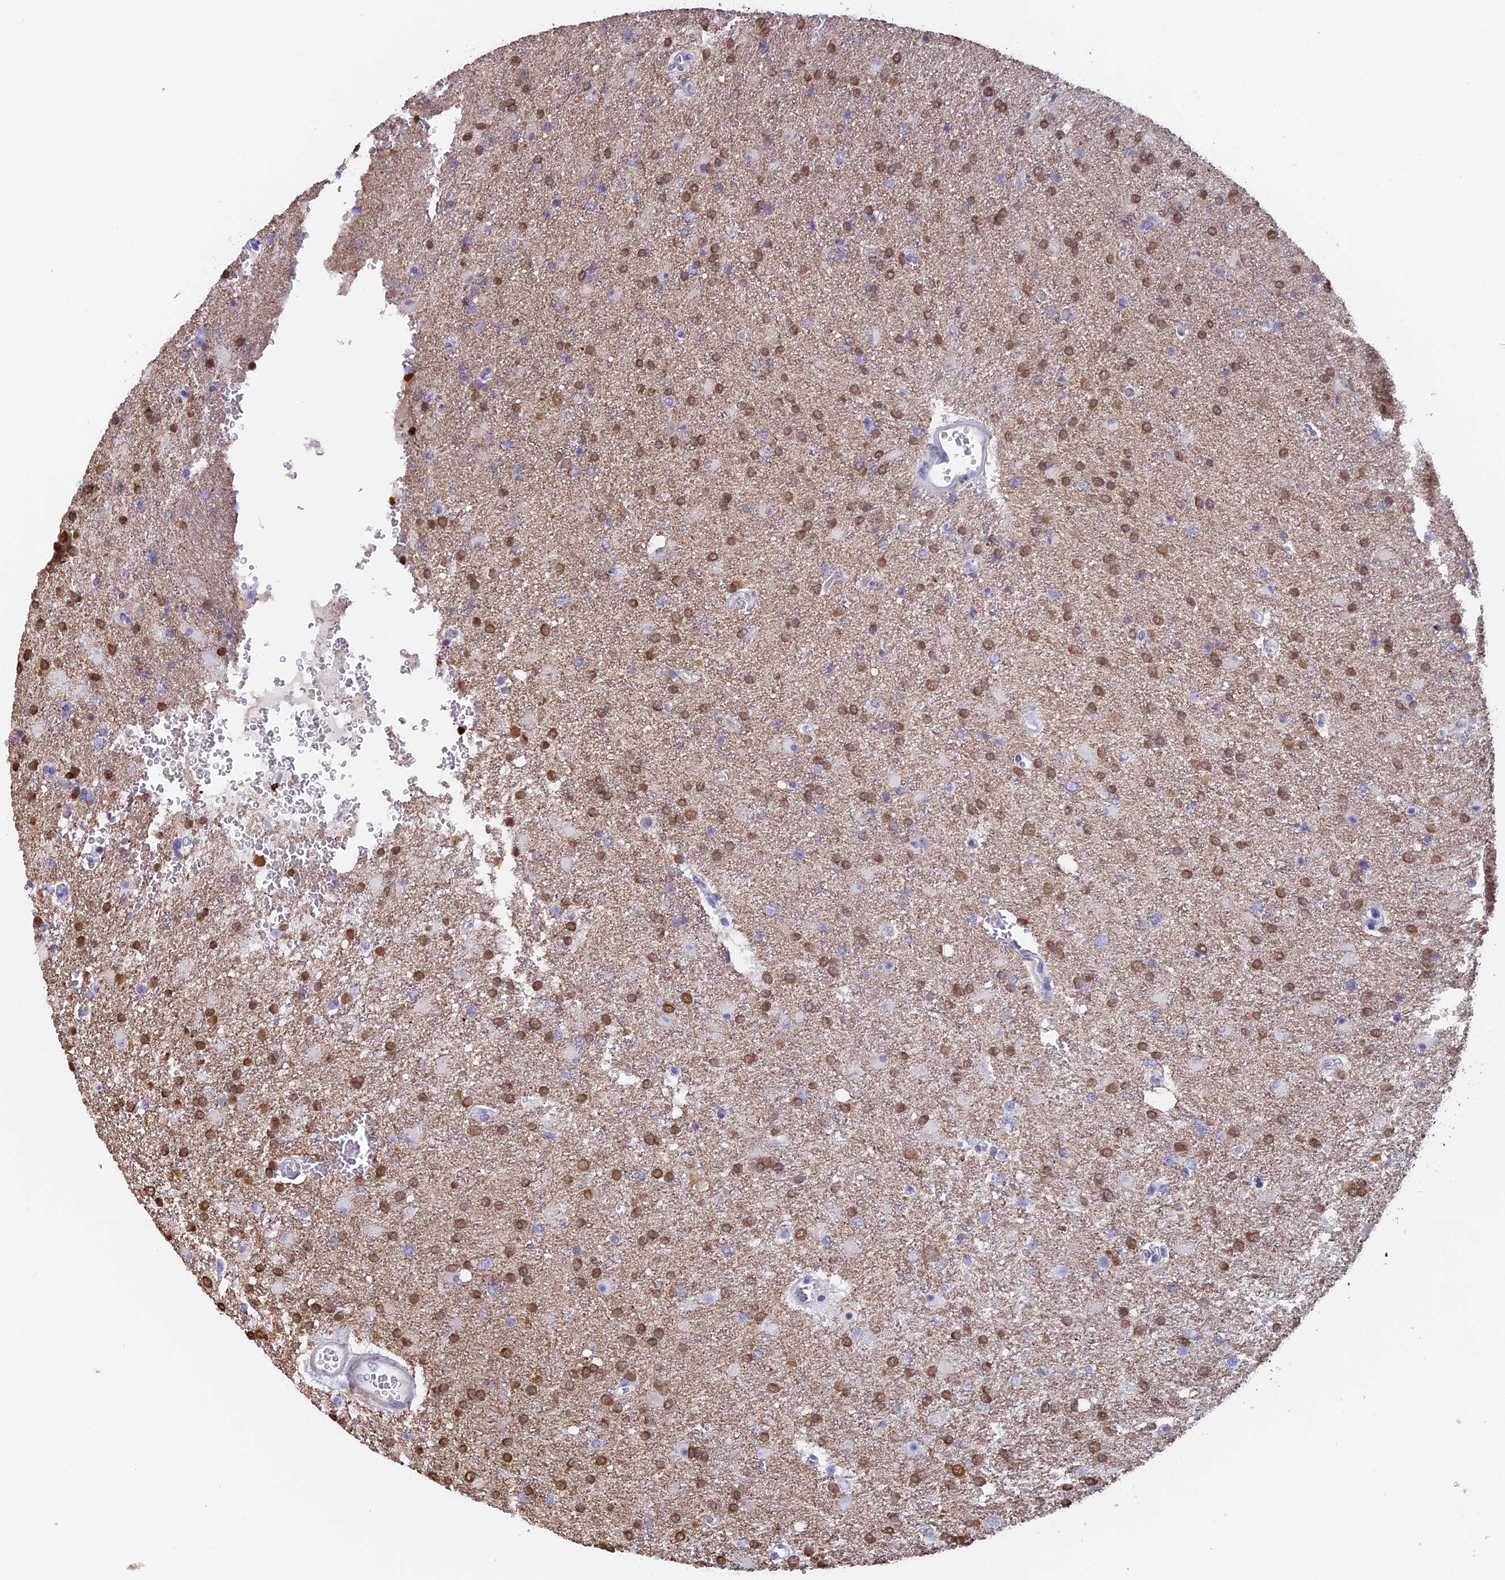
{"staining": {"intensity": "moderate", "quantity": ">75%", "location": "cytoplasmic/membranous,nuclear"}, "tissue": "glioma", "cell_type": "Tumor cells", "image_type": "cancer", "snomed": [{"axis": "morphology", "description": "Glioma, malignant, High grade"}, {"axis": "topography", "description": "Brain"}], "caption": "Protein staining displays moderate cytoplasmic/membranous and nuclear staining in about >75% of tumor cells in glioma.", "gene": "SLC26A1", "patient": {"sex": "female", "age": 74}}